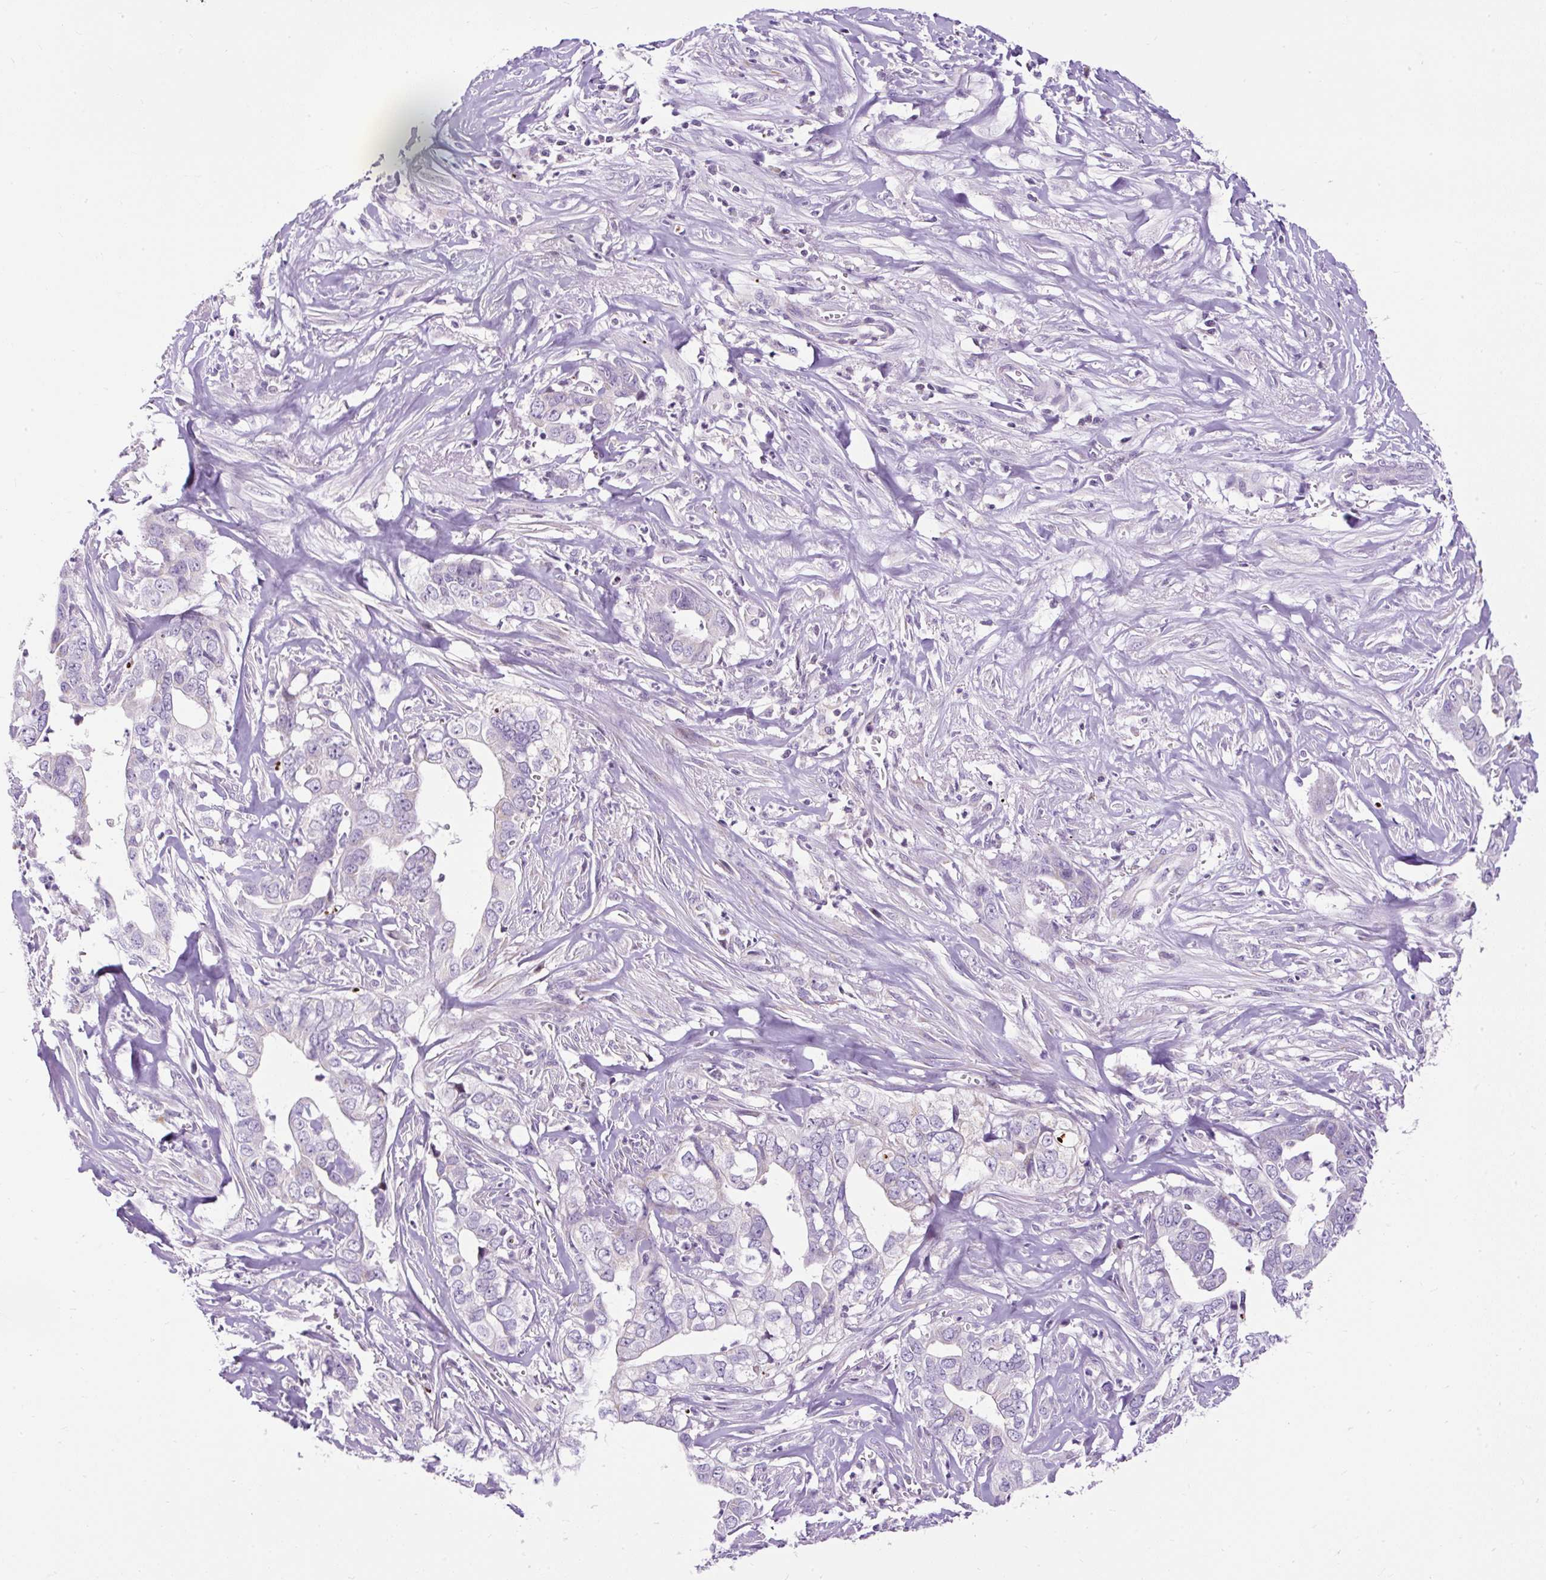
{"staining": {"intensity": "negative", "quantity": "none", "location": "none"}, "tissue": "liver cancer", "cell_type": "Tumor cells", "image_type": "cancer", "snomed": [{"axis": "morphology", "description": "Cholangiocarcinoma"}, {"axis": "topography", "description": "Liver"}], "caption": "IHC image of human liver cholangiocarcinoma stained for a protein (brown), which reveals no expression in tumor cells. (Stains: DAB (3,3'-diaminobenzidine) immunohistochemistry with hematoxylin counter stain, Microscopy: brightfield microscopy at high magnification).", "gene": "FMC1", "patient": {"sex": "female", "age": 79}}